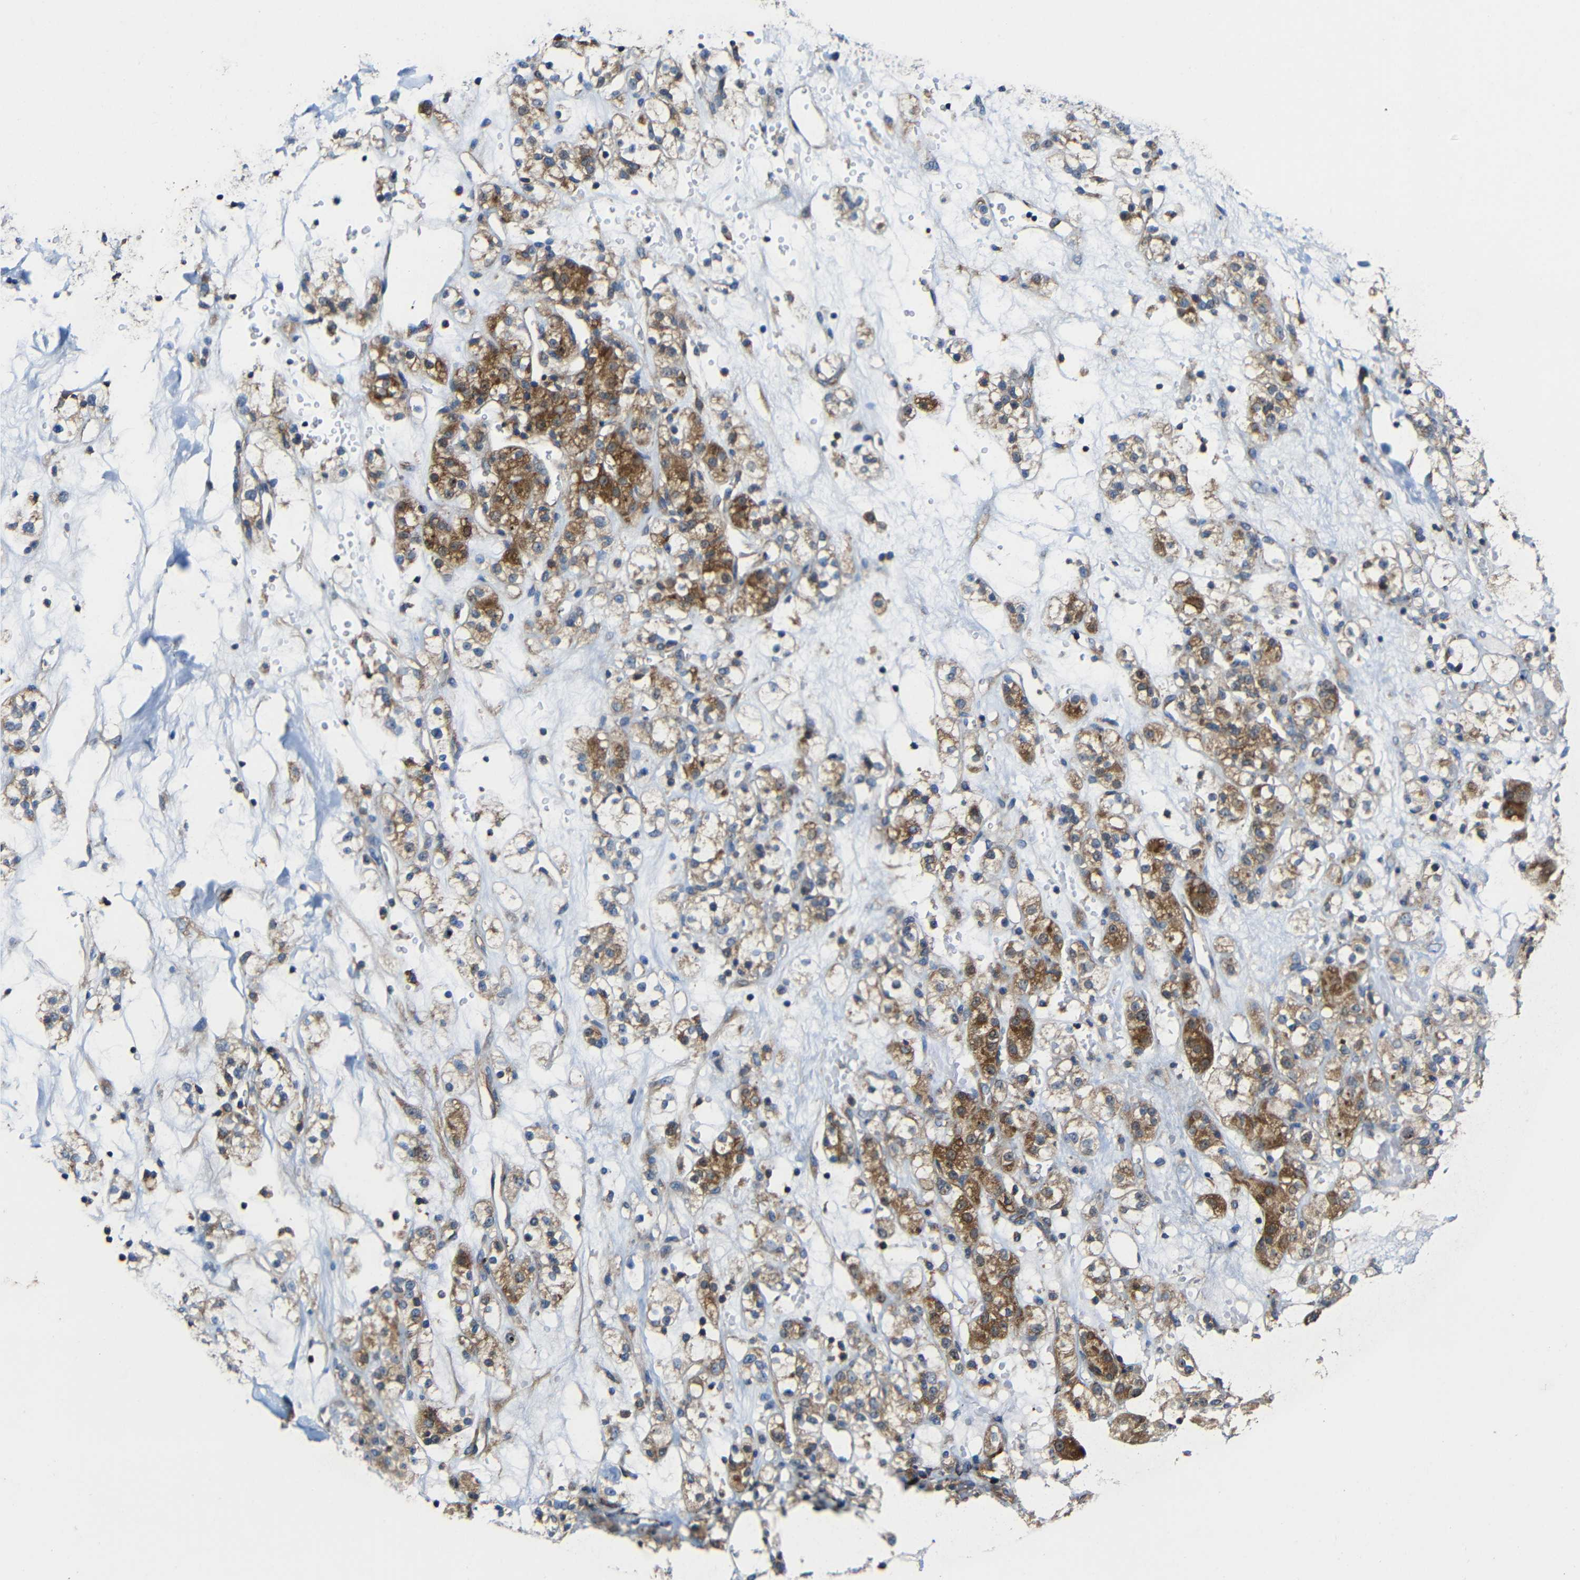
{"staining": {"intensity": "moderate", "quantity": ">75%", "location": "cytoplasmic/membranous"}, "tissue": "renal cancer", "cell_type": "Tumor cells", "image_type": "cancer", "snomed": [{"axis": "morphology", "description": "Normal tissue, NOS"}, {"axis": "morphology", "description": "Adenocarcinoma, NOS"}, {"axis": "topography", "description": "Kidney"}], "caption": "Immunohistochemistry (IHC) histopathology image of renal cancer (adenocarcinoma) stained for a protein (brown), which exhibits medium levels of moderate cytoplasmic/membranous staining in about >75% of tumor cells.", "gene": "RHOT2", "patient": {"sex": "male", "age": 61}}